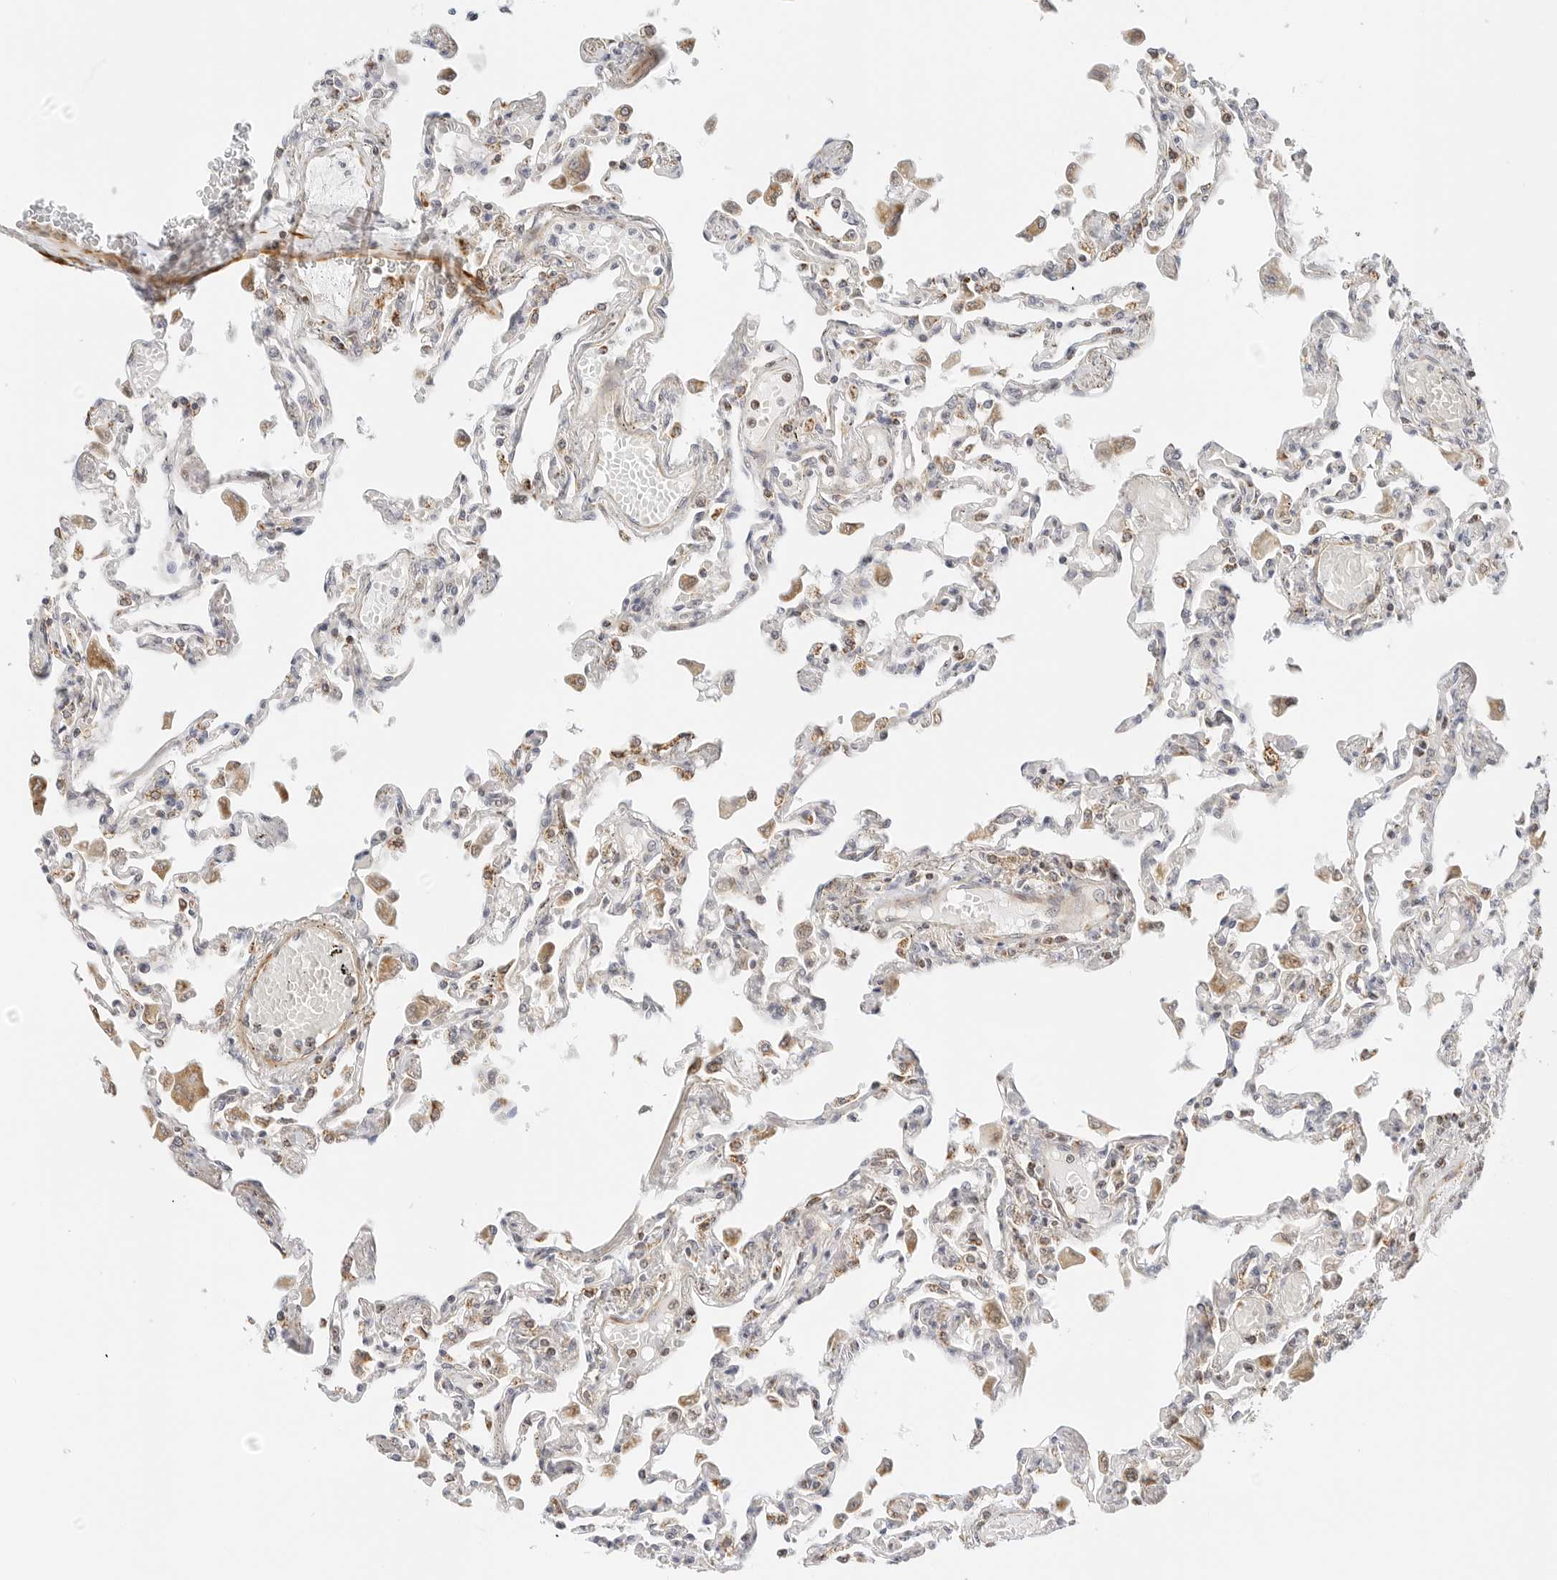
{"staining": {"intensity": "moderate", "quantity": "<25%", "location": "cytoplasmic/membranous"}, "tissue": "lung", "cell_type": "Alveolar cells", "image_type": "normal", "snomed": [{"axis": "morphology", "description": "Normal tissue, NOS"}, {"axis": "topography", "description": "Bronchus"}, {"axis": "topography", "description": "Lung"}], "caption": "DAB immunohistochemical staining of benign human lung shows moderate cytoplasmic/membranous protein staining in approximately <25% of alveolar cells.", "gene": "GORAB", "patient": {"sex": "female", "age": 49}}